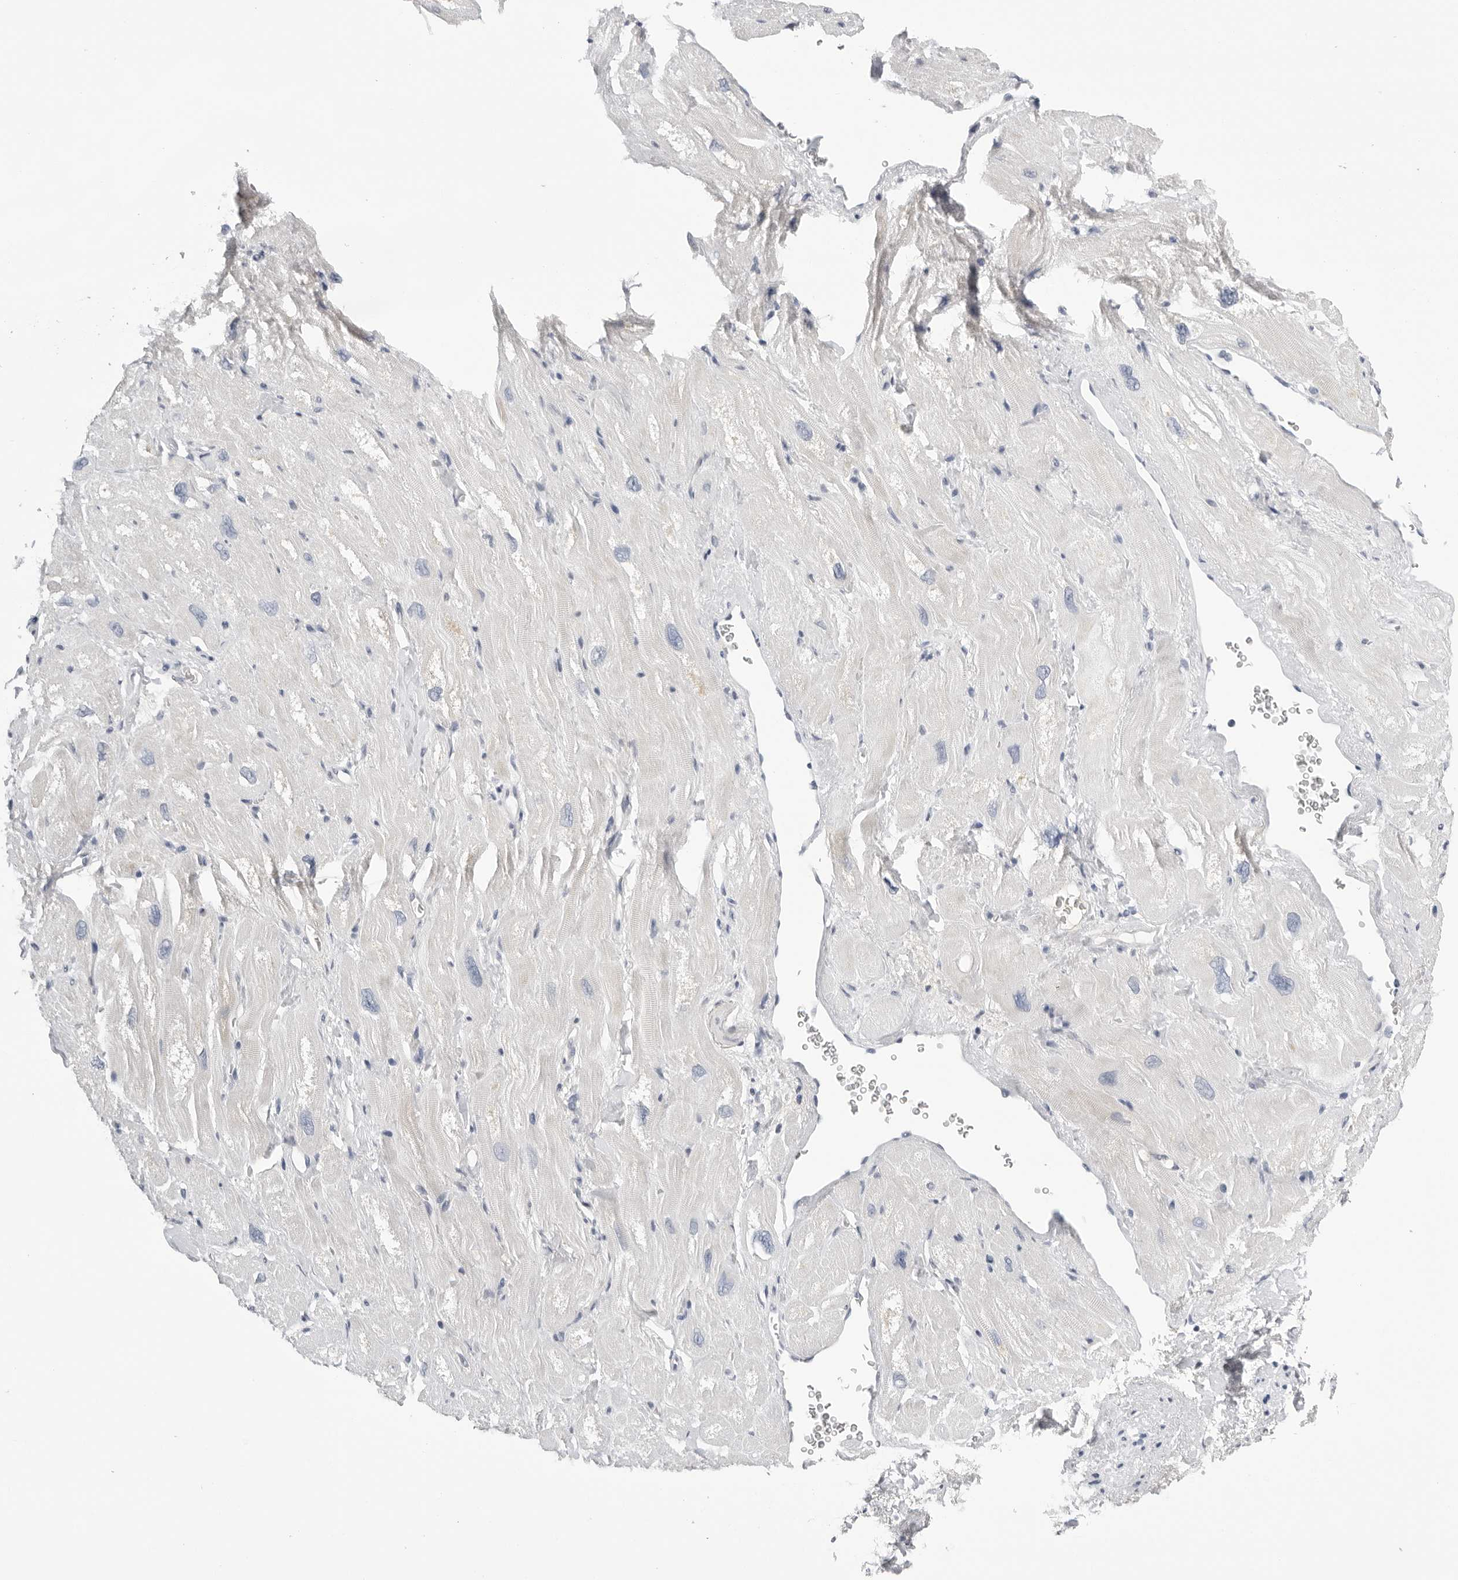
{"staining": {"intensity": "negative", "quantity": "none", "location": "none"}, "tissue": "heart muscle", "cell_type": "Cardiomyocytes", "image_type": "normal", "snomed": [{"axis": "morphology", "description": "Normal tissue, NOS"}, {"axis": "topography", "description": "Heart"}], "caption": "Immunohistochemical staining of normal heart muscle exhibits no significant staining in cardiomyocytes.", "gene": "ZNF502", "patient": {"sex": "male", "age": 49}}